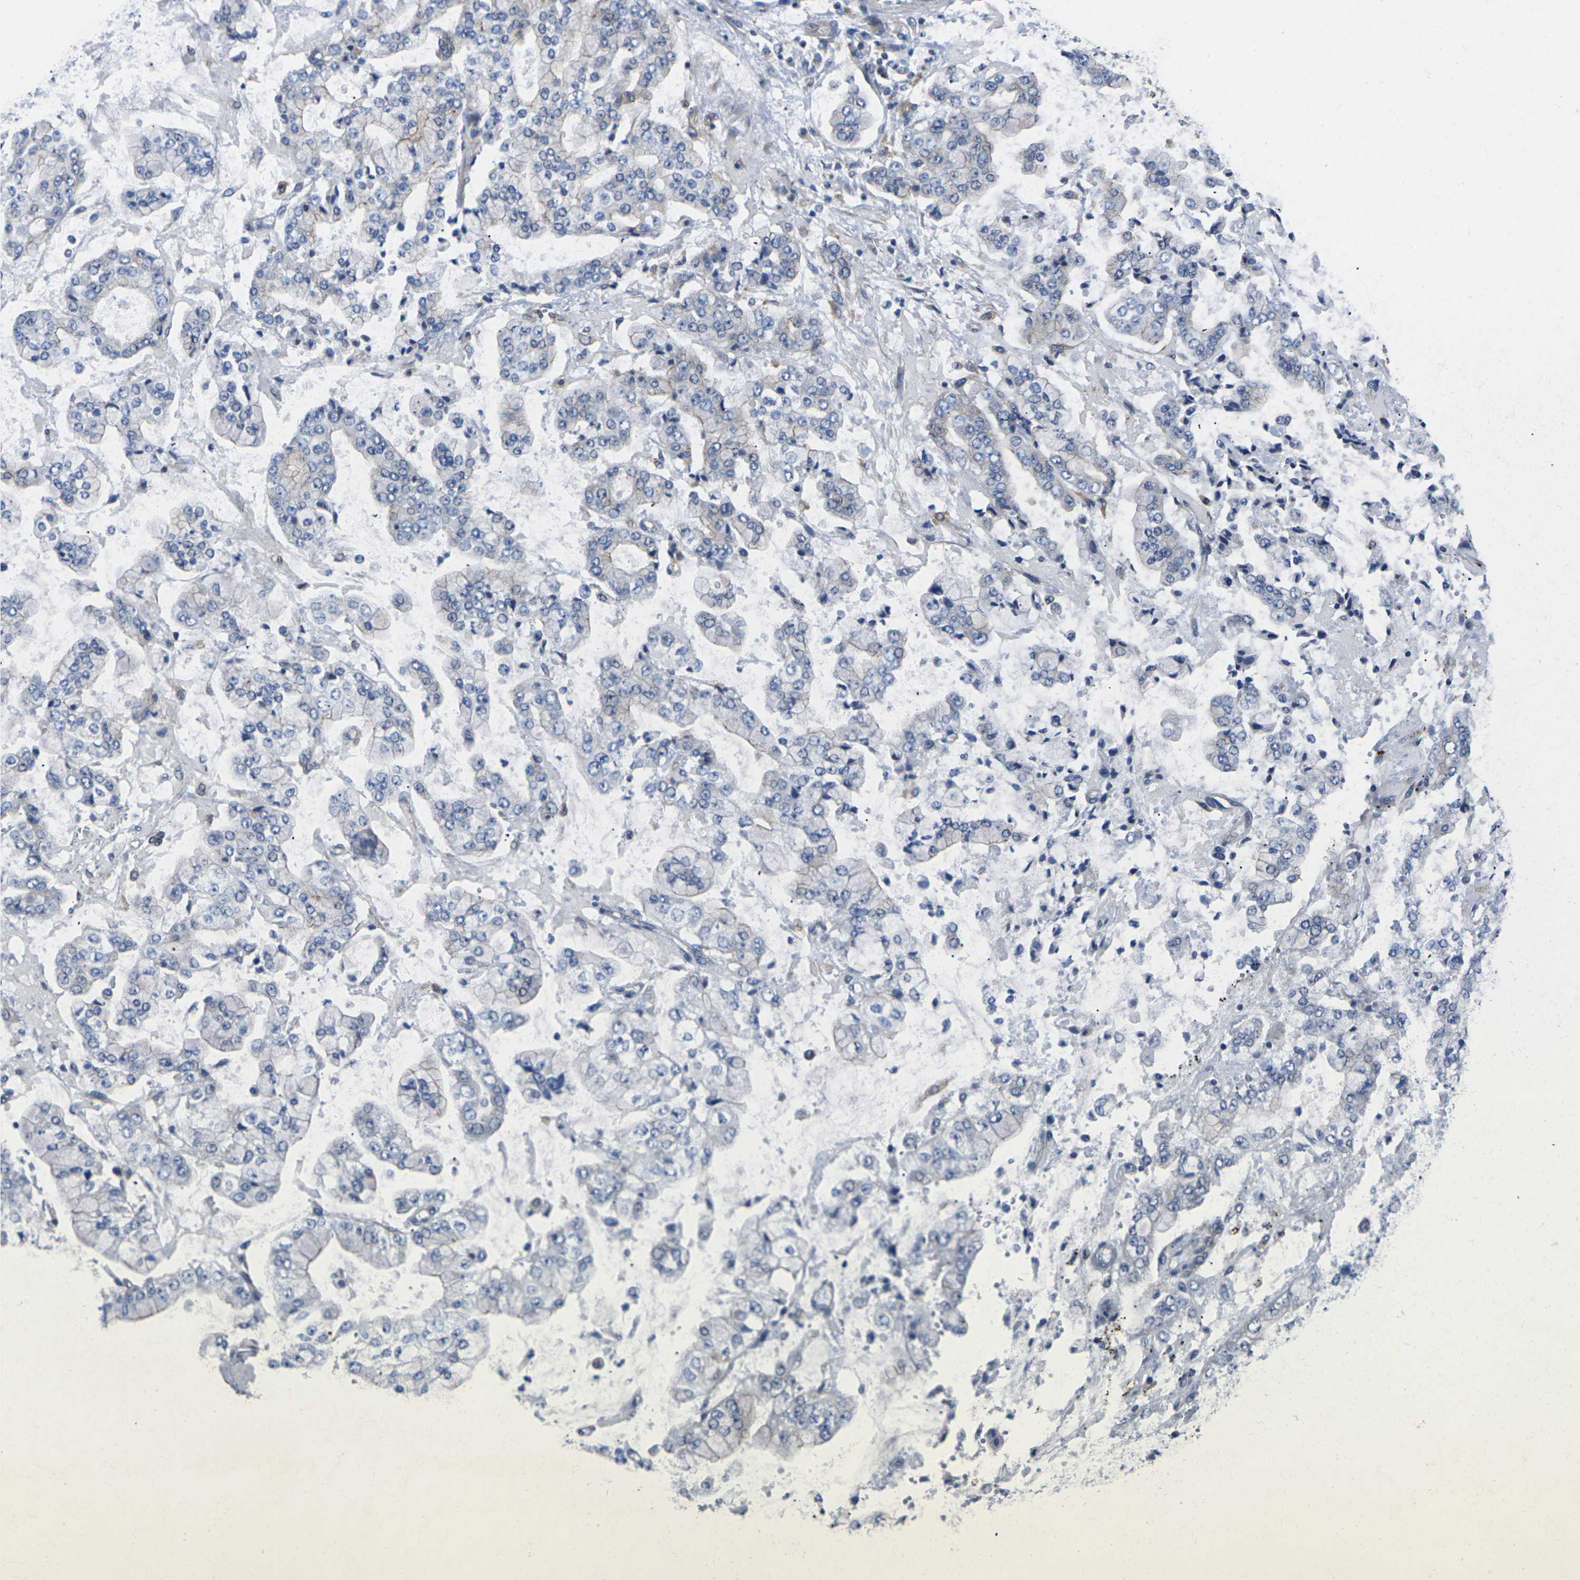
{"staining": {"intensity": "negative", "quantity": "none", "location": "none"}, "tissue": "stomach cancer", "cell_type": "Tumor cells", "image_type": "cancer", "snomed": [{"axis": "morphology", "description": "Adenocarcinoma, NOS"}, {"axis": "topography", "description": "Stomach"}], "caption": "This is an IHC histopathology image of adenocarcinoma (stomach). There is no expression in tumor cells.", "gene": "SCNN1A", "patient": {"sex": "male", "age": 76}}